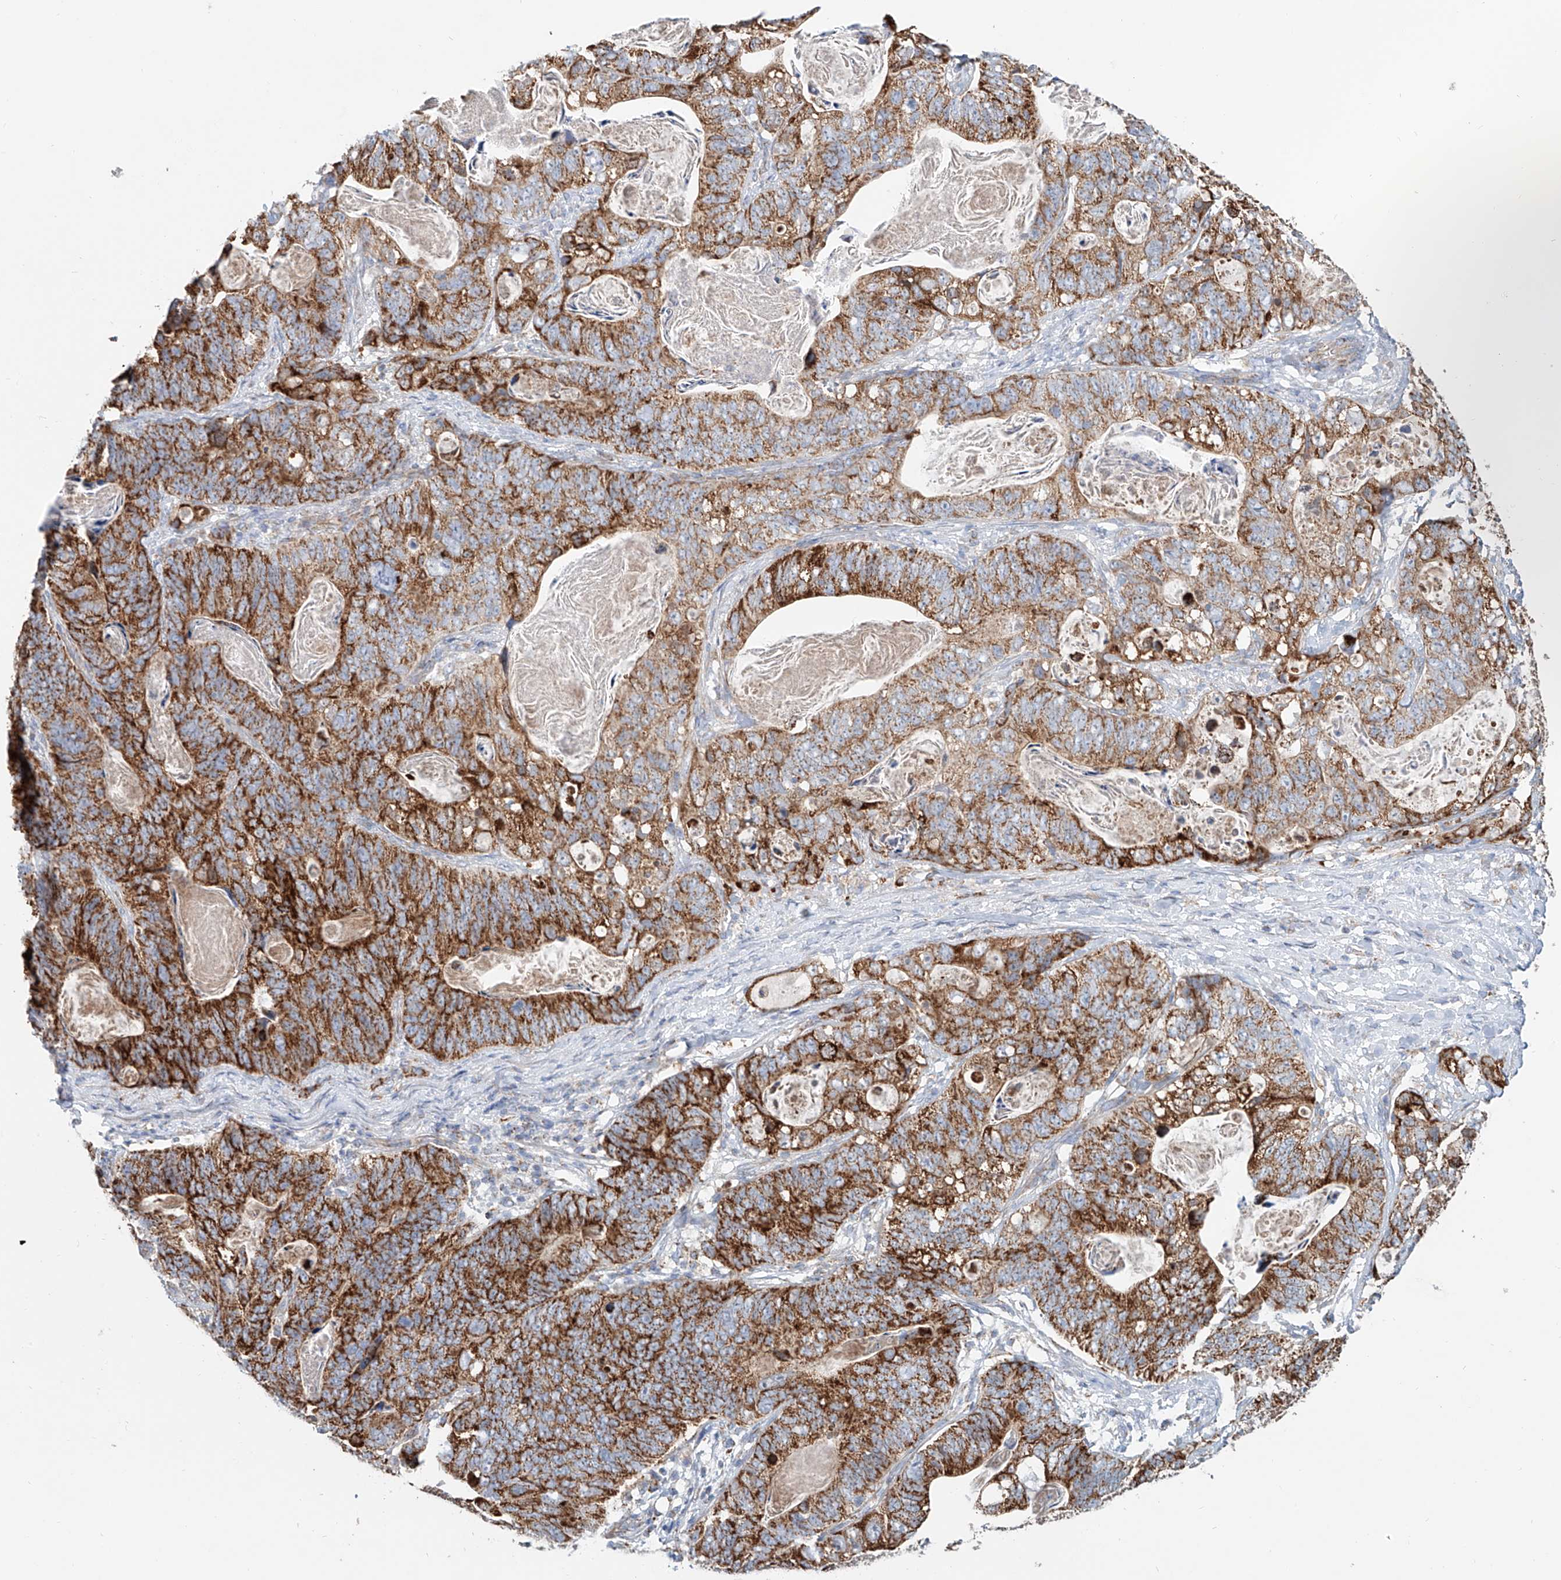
{"staining": {"intensity": "strong", "quantity": ">75%", "location": "cytoplasmic/membranous"}, "tissue": "stomach cancer", "cell_type": "Tumor cells", "image_type": "cancer", "snomed": [{"axis": "morphology", "description": "Normal tissue, NOS"}, {"axis": "morphology", "description": "Adenocarcinoma, NOS"}, {"axis": "topography", "description": "Stomach"}], "caption": "Tumor cells display high levels of strong cytoplasmic/membranous staining in about >75% of cells in human adenocarcinoma (stomach).", "gene": "CARD10", "patient": {"sex": "female", "age": 89}}